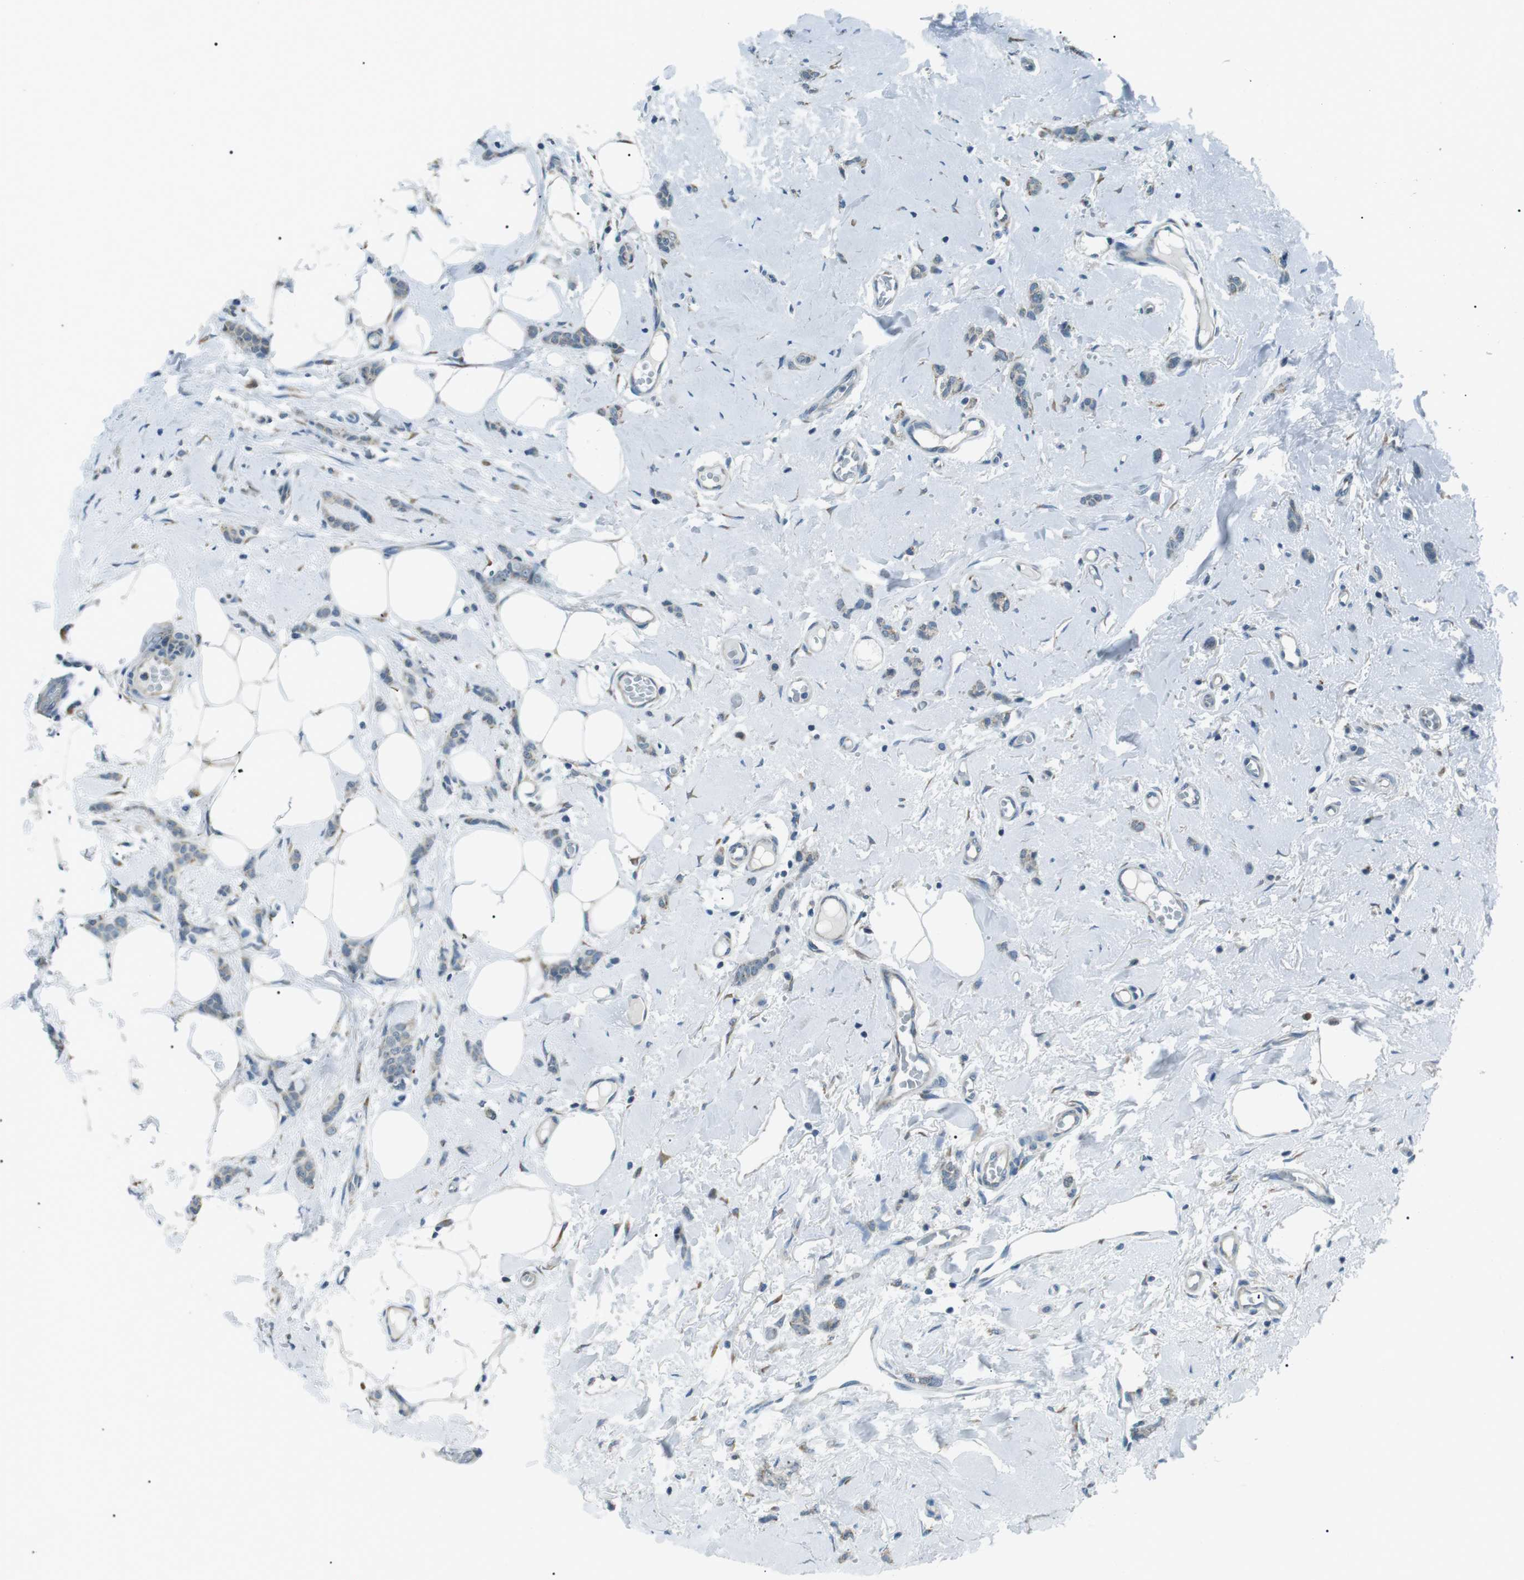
{"staining": {"intensity": "weak", "quantity": "25%-75%", "location": "cytoplasmic/membranous"}, "tissue": "breast cancer", "cell_type": "Tumor cells", "image_type": "cancer", "snomed": [{"axis": "morphology", "description": "Lobular carcinoma"}, {"axis": "topography", "description": "Skin"}, {"axis": "topography", "description": "Breast"}], "caption": "Immunohistochemical staining of human breast cancer (lobular carcinoma) displays low levels of weak cytoplasmic/membranous positivity in approximately 25%-75% of tumor cells. (DAB IHC, brown staining for protein, blue staining for nuclei).", "gene": "SERPINB2", "patient": {"sex": "female", "age": 46}}